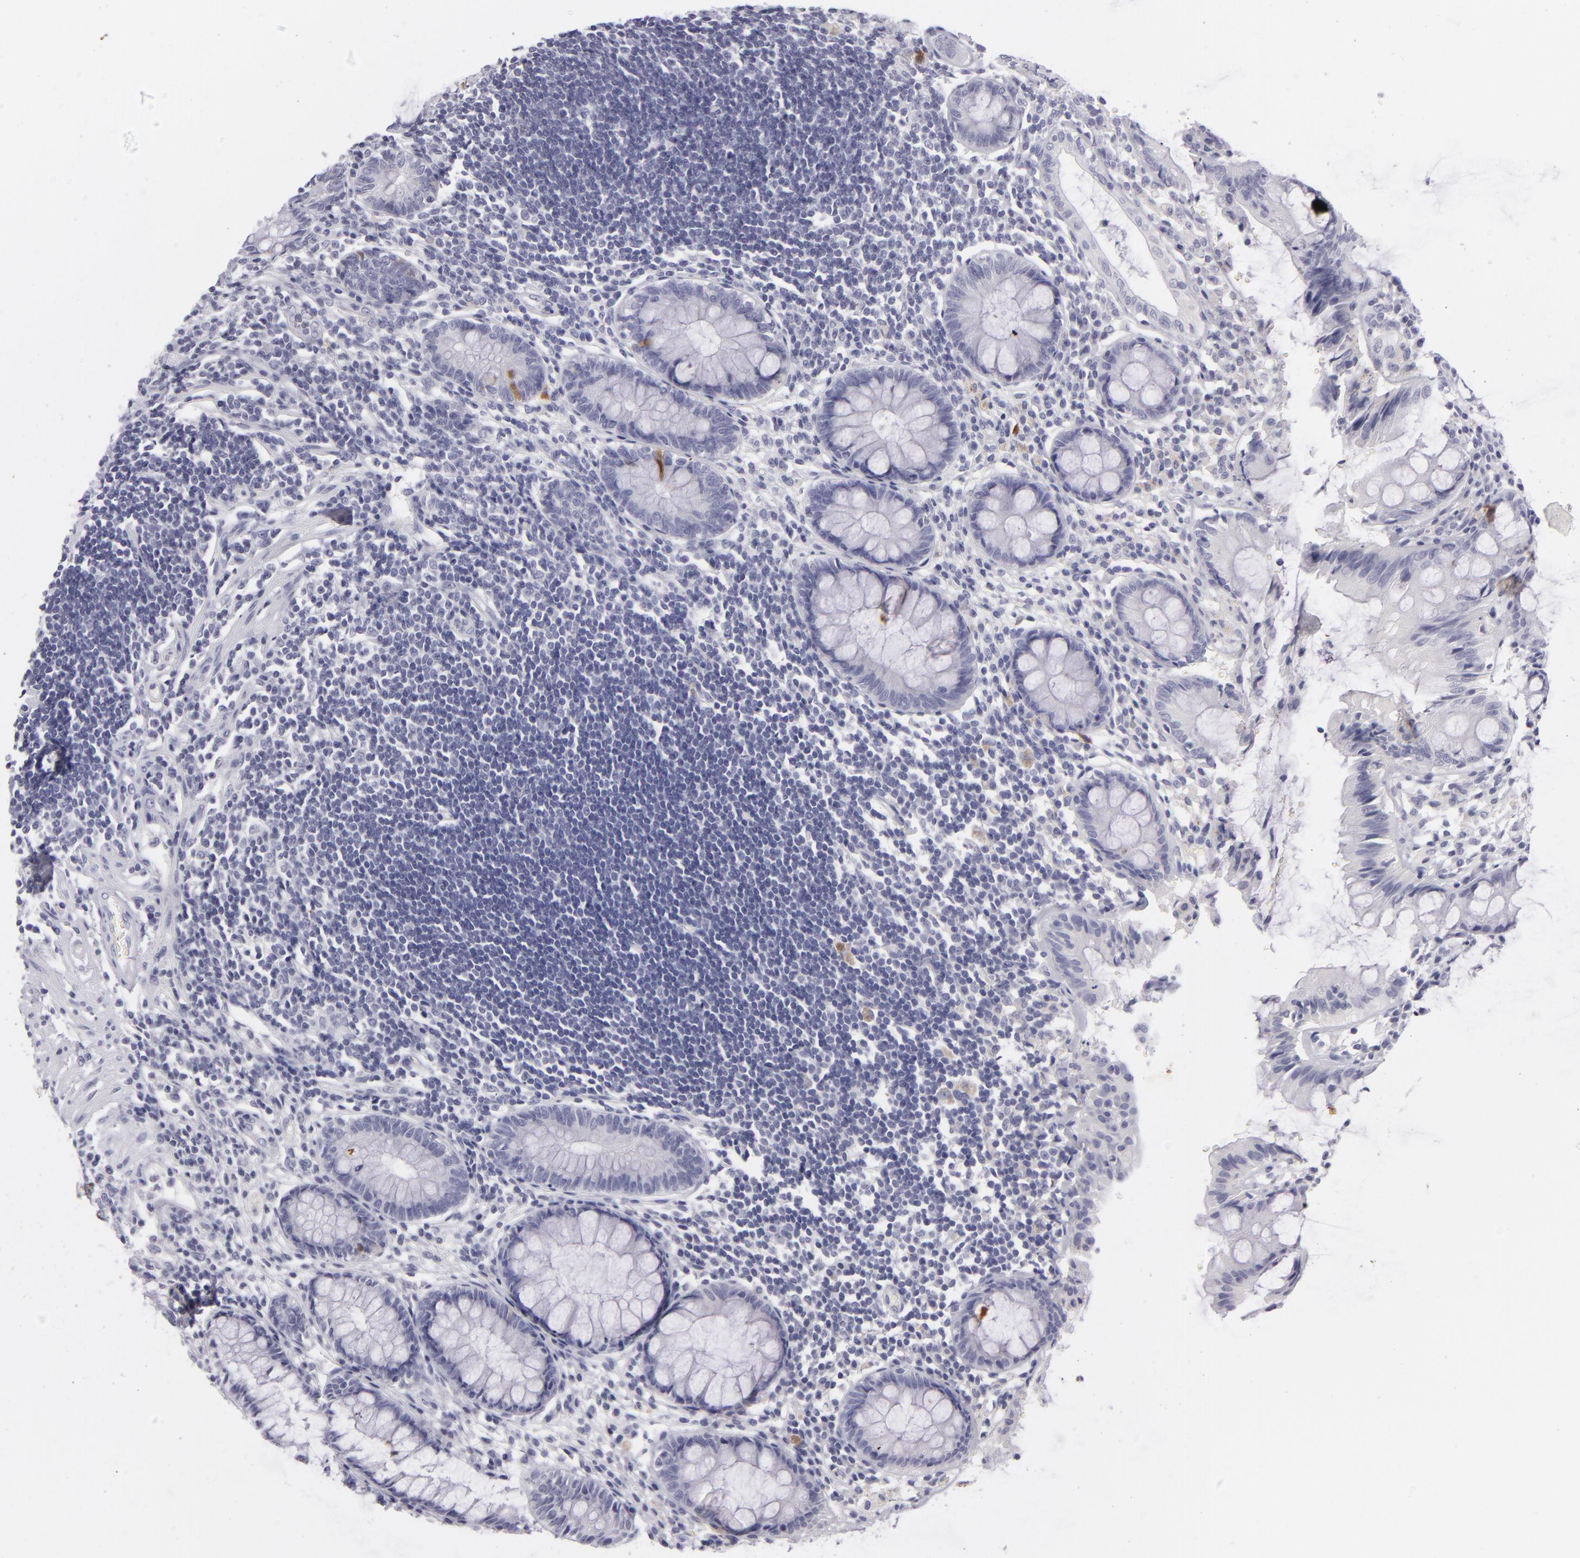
{"staining": {"intensity": "negative", "quantity": "none", "location": "none"}, "tissue": "rectum", "cell_type": "Glandular cells", "image_type": "normal", "snomed": [{"axis": "morphology", "description": "Normal tissue, NOS"}, {"axis": "topography", "description": "Rectum"}], "caption": "Immunohistochemical staining of benign rectum shows no significant expression in glandular cells.", "gene": "TNNC1", "patient": {"sex": "female", "age": 66}}